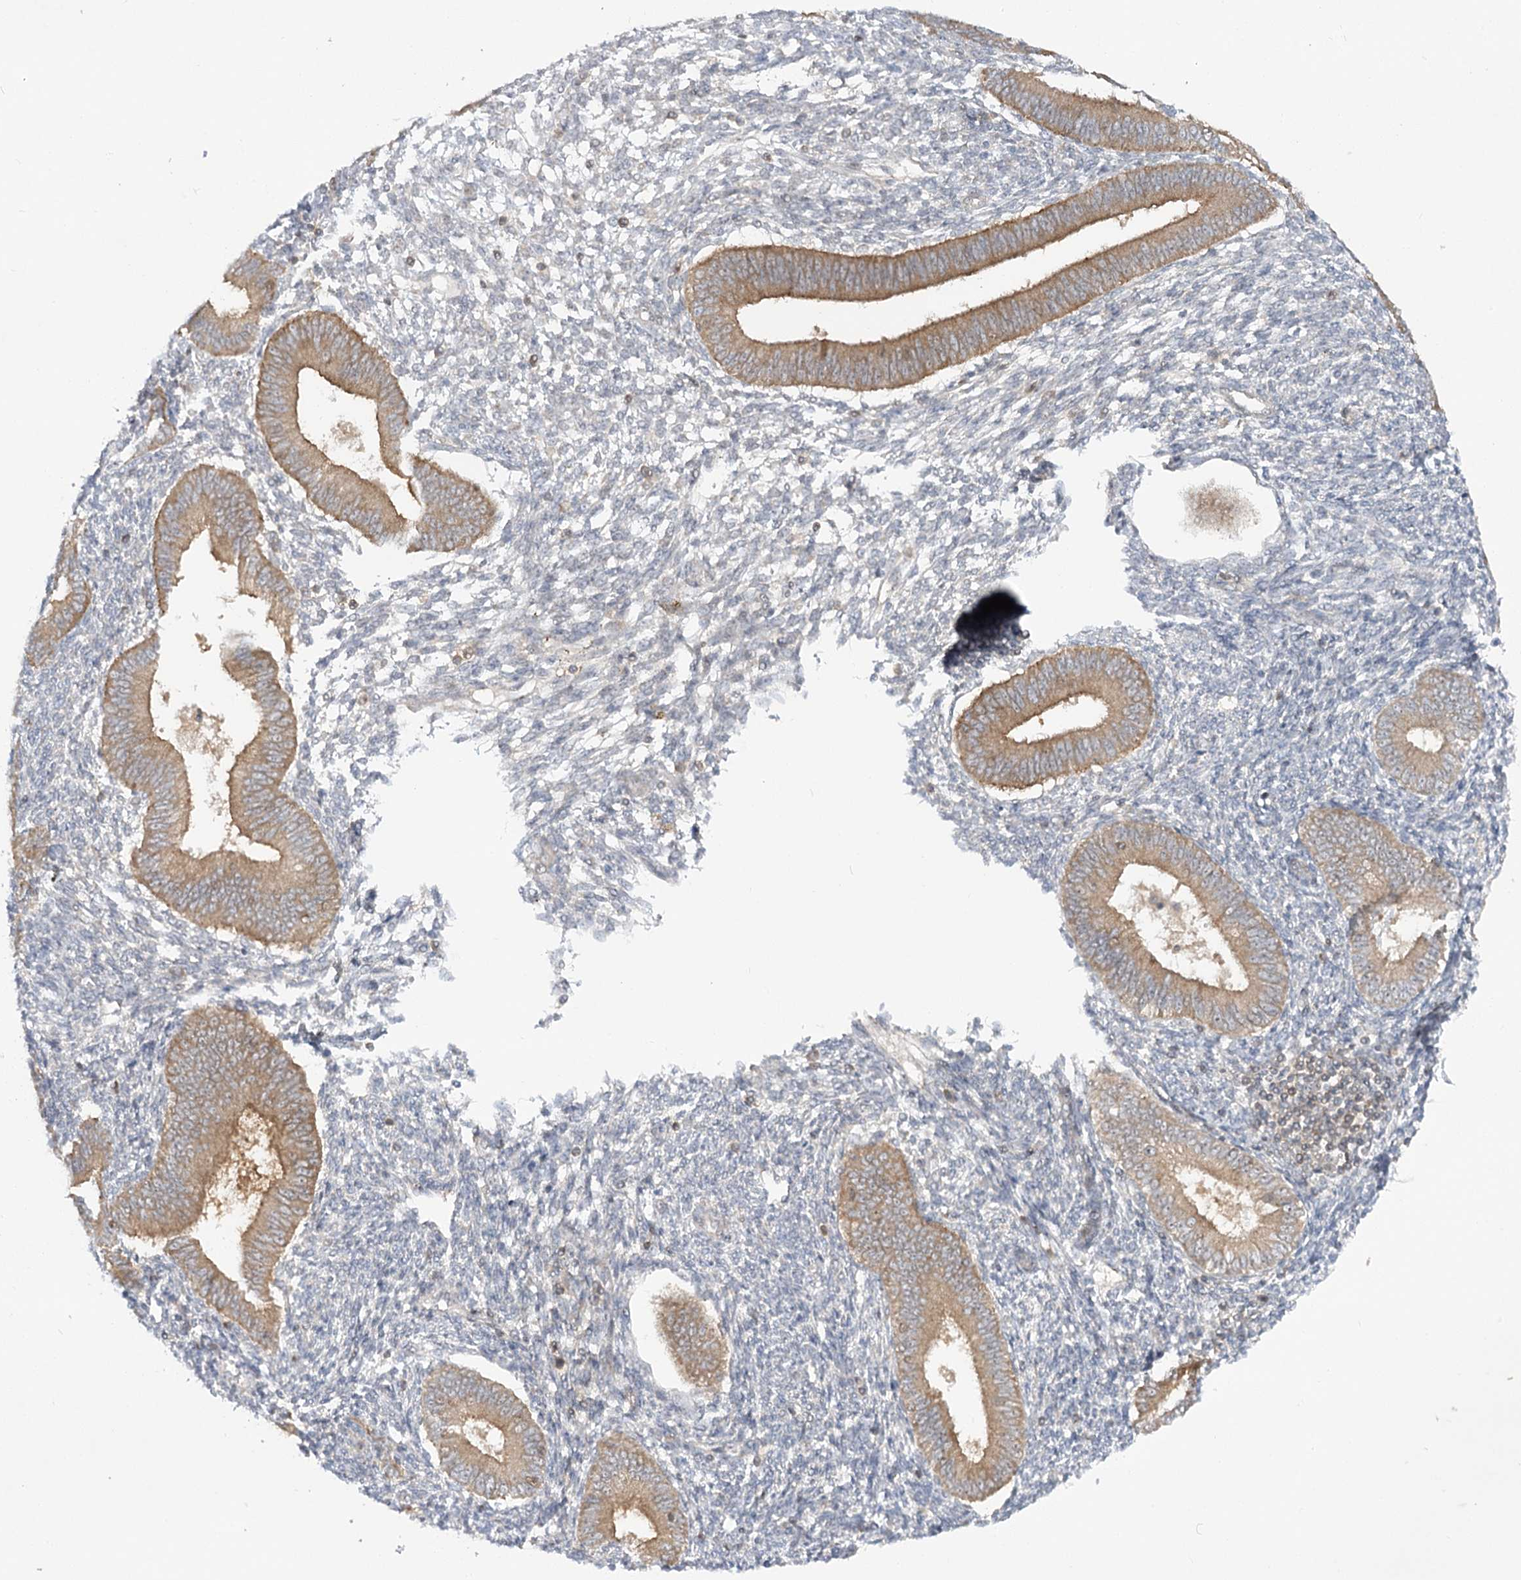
{"staining": {"intensity": "weak", "quantity": "<25%", "location": "cytoplasmic/membranous"}, "tissue": "endometrium", "cell_type": "Cells in endometrial stroma", "image_type": "normal", "snomed": [{"axis": "morphology", "description": "Normal tissue, NOS"}, {"axis": "topography", "description": "Uterus"}, {"axis": "topography", "description": "Endometrium"}], "caption": "IHC image of unremarkable endometrium: endometrium stained with DAB displays no significant protein positivity in cells in endometrial stroma. The staining was performed using DAB to visualize the protein expression in brown, while the nuclei were stained in blue with hematoxylin (Magnification: 20x).", "gene": "SYTL1", "patient": {"sex": "female", "age": 48}}